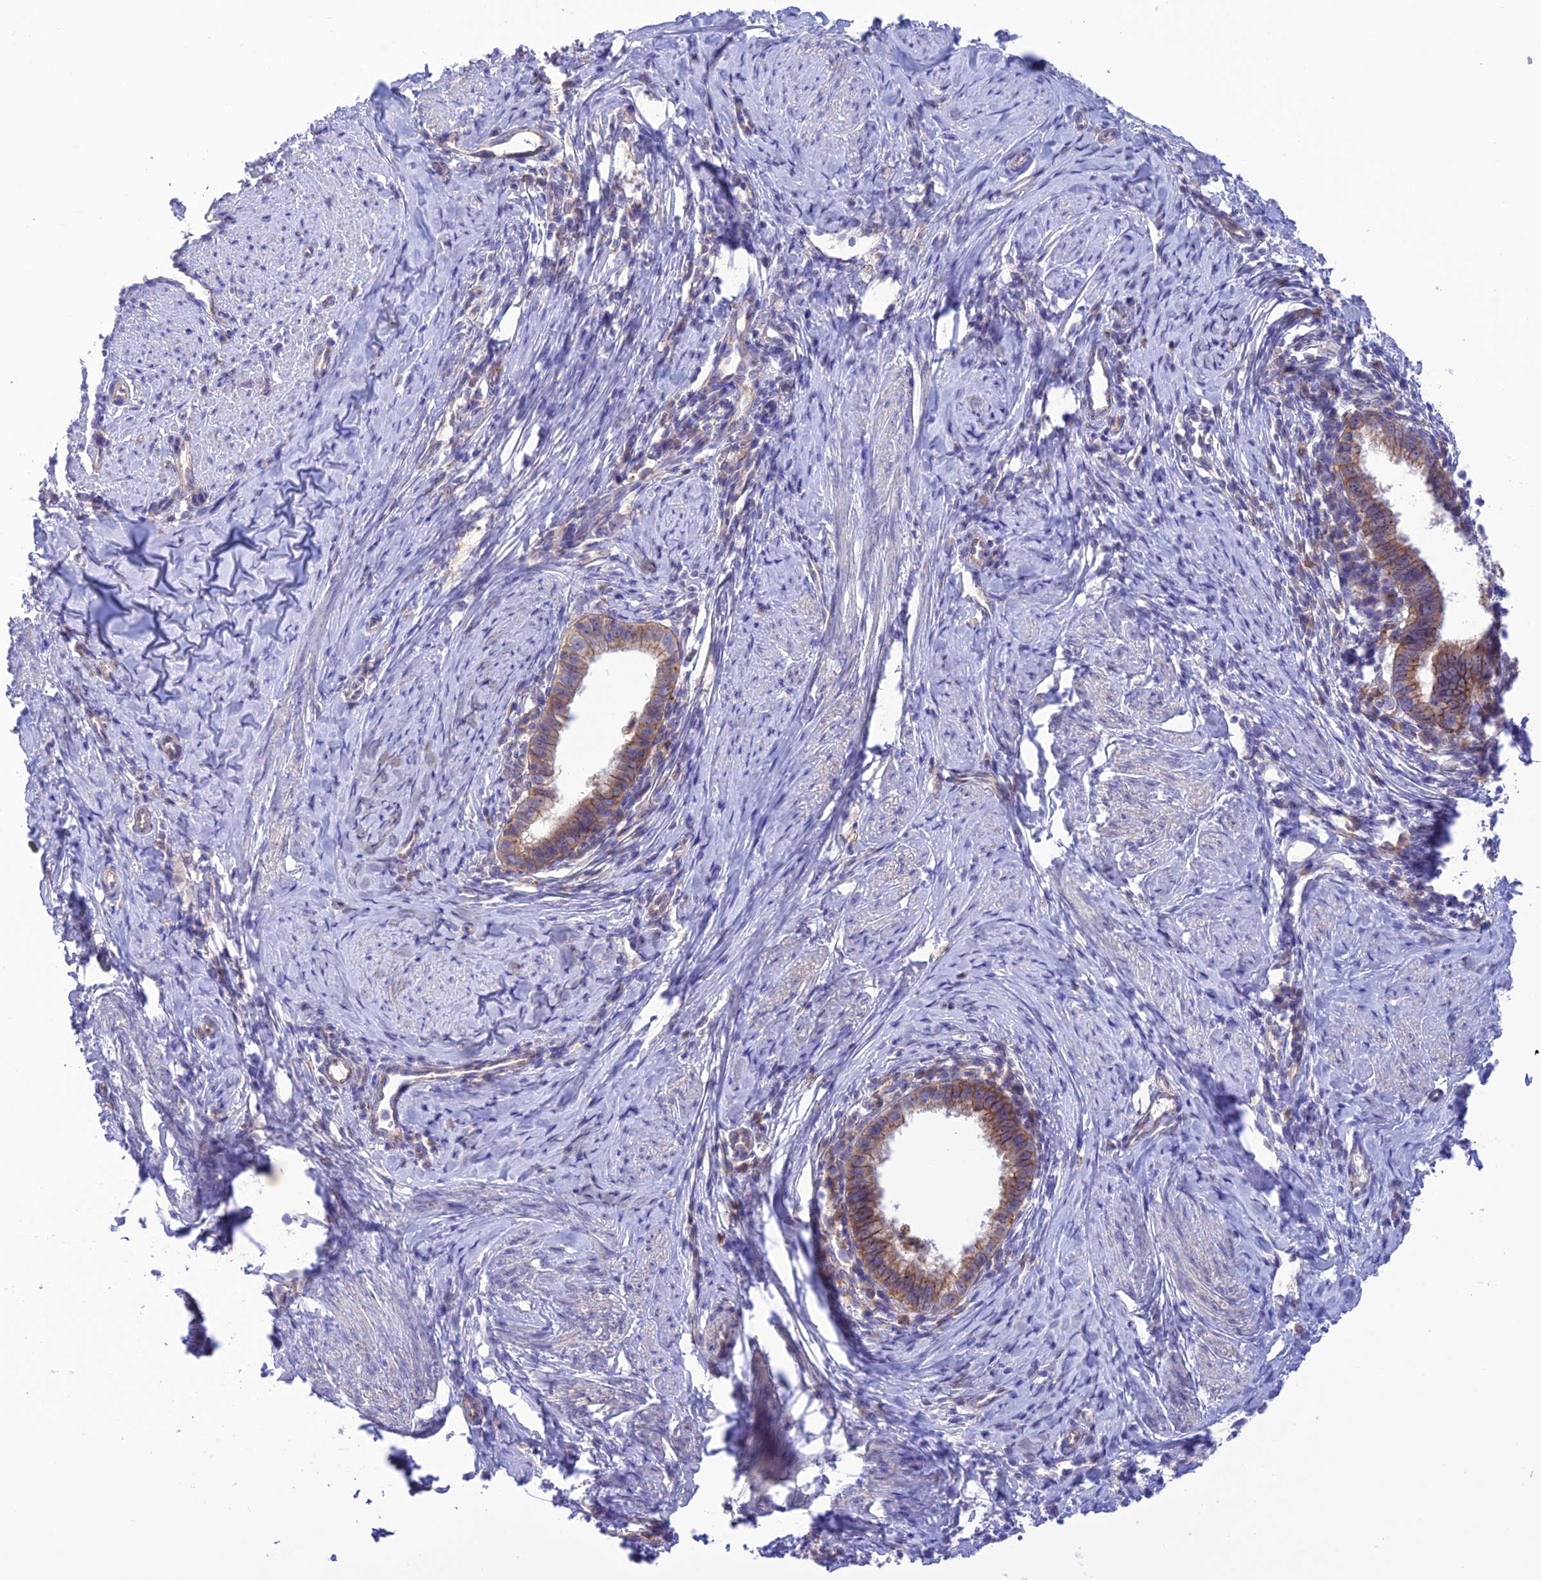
{"staining": {"intensity": "moderate", "quantity": ">75%", "location": "cytoplasmic/membranous"}, "tissue": "cervical cancer", "cell_type": "Tumor cells", "image_type": "cancer", "snomed": [{"axis": "morphology", "description": "Adenocarcinoma, NOS"}, {"axis": "topography", "description": "Cervix"}], "caption": "IHC of human adenocarcinoma (cervical) reveals medium levels of moderate cytoplasmic/membranous expression in approximately >75% of tumor cells.", "gene": "CHSY3", "patient": {"sex": "female", "age": 36}}